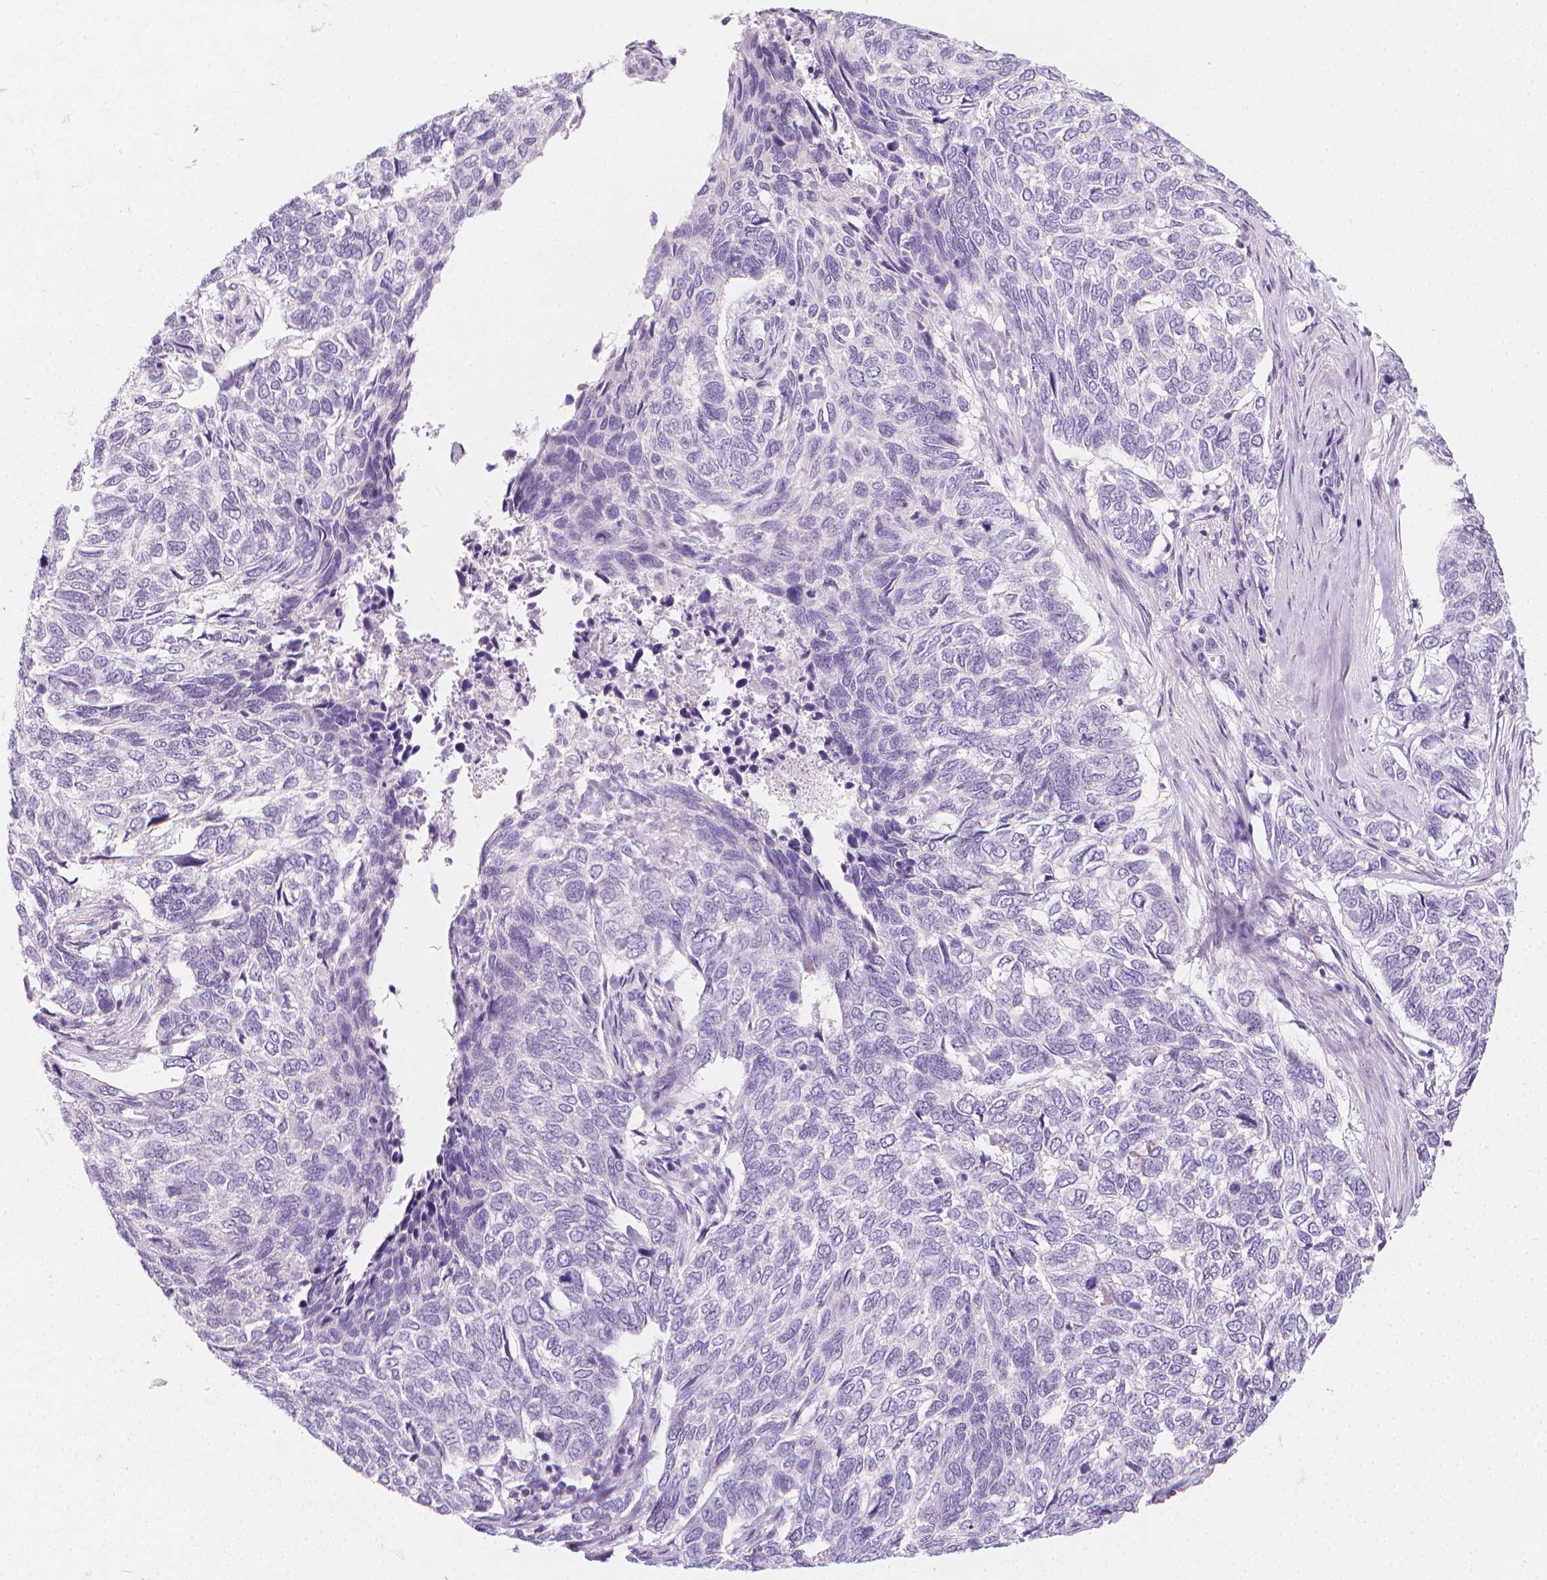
{"staining": {"intensity": "negative", "quantity": "none", "location": "none"}, "tissue": "skin cancer", "cell_type": "Tumor cells", "image_type": "cancer", "snomed": [{"axis": "morphology", "description": "Basal cell carcinoma"}, {"axis": "topography", "description": "Skin"}], "caption": "A micrograph of human skin cancer (basal cell carcinoma) is negative for staining in tumor cells.", "gene": "DCAF8L1", "patient": {"sex": "female", "age": 65}}